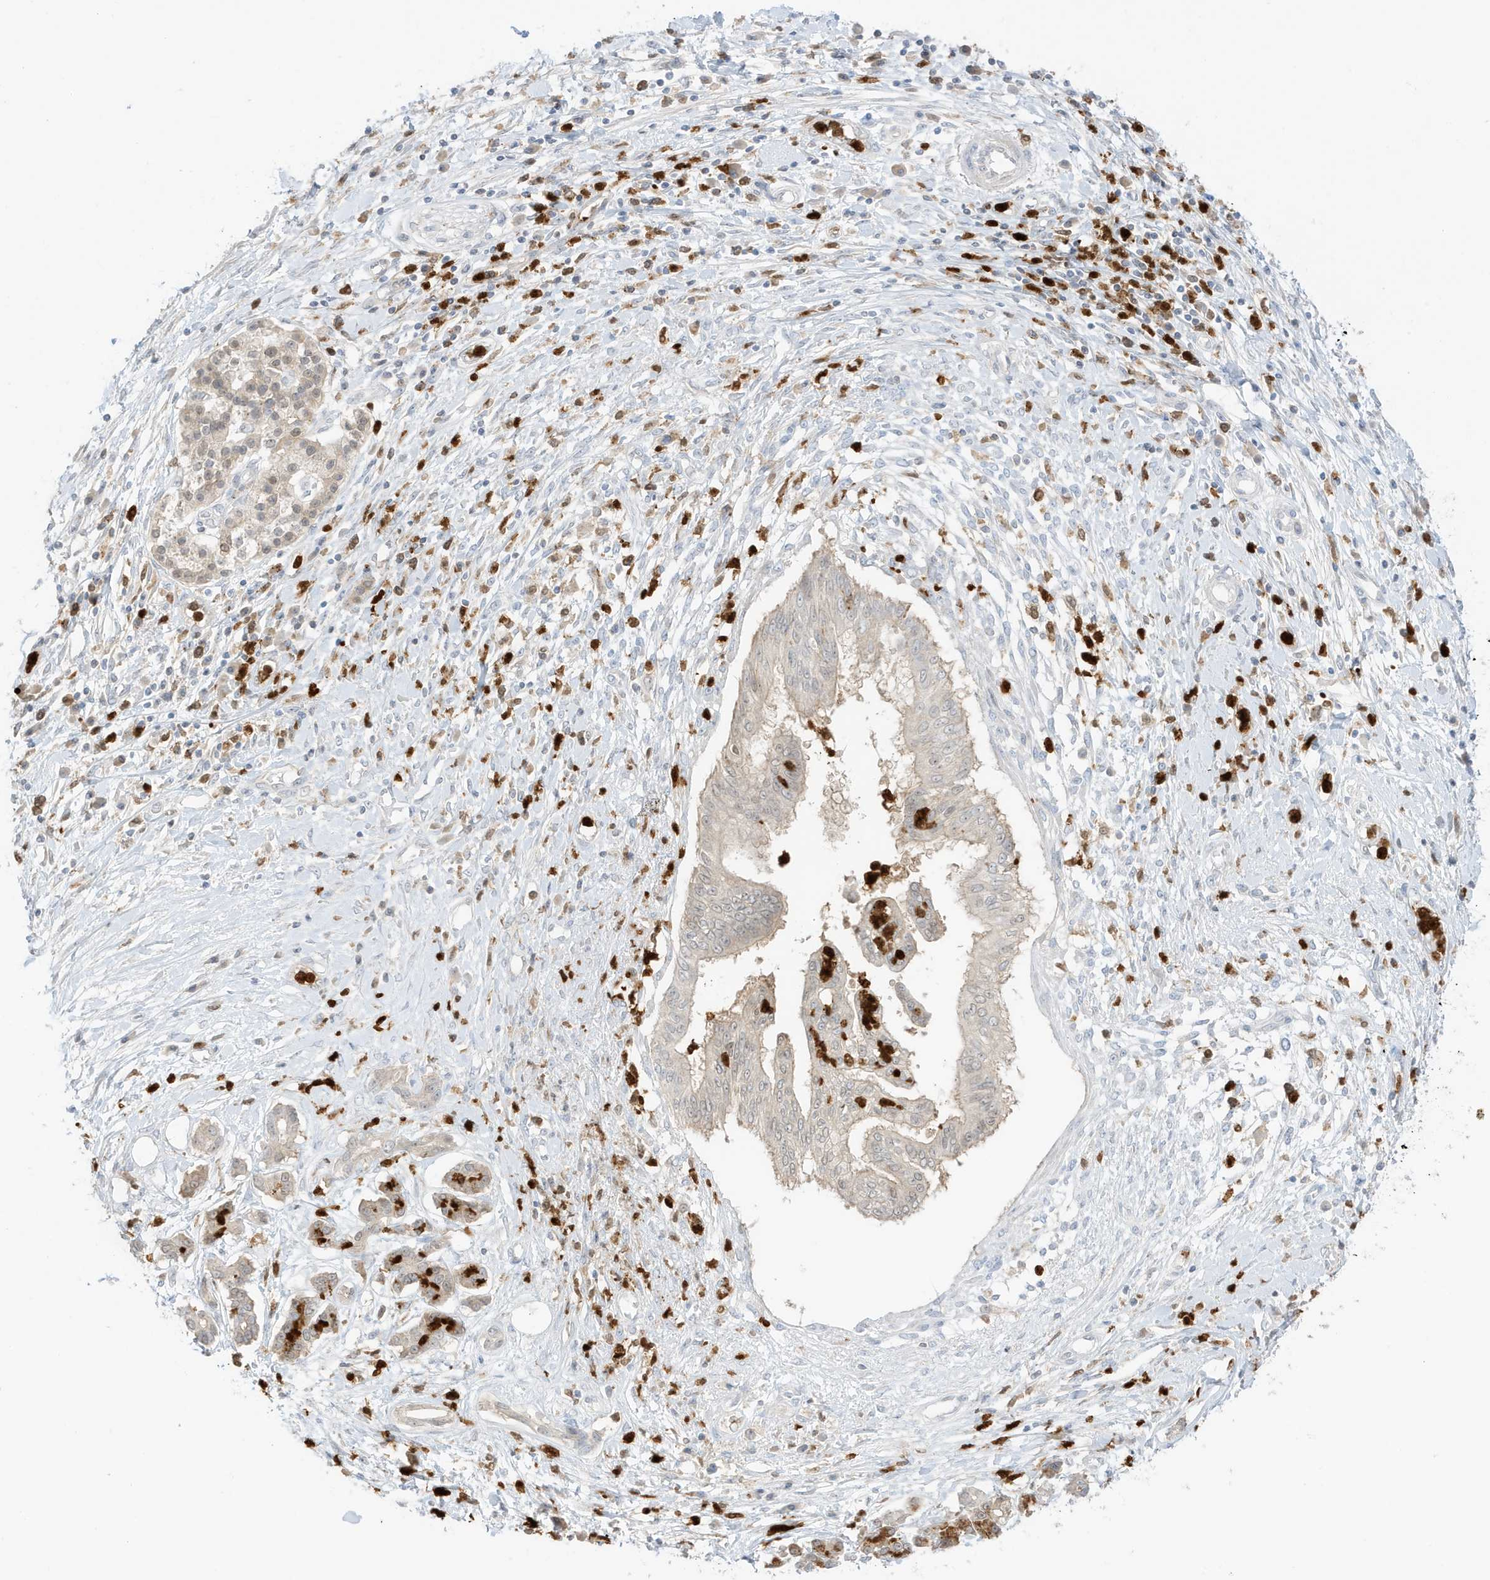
{"staining": {"intensity": "weak", "quantity": "<25%", "location": "cytoplasmic/membranous,nuclear"}, "tissue": "pancreatic cancer", "cell_type": "Tumor cells", "image_type": "cancer", "snomed": [{"axis": "morphology", "description": "Adenocarcinoma, NOS"}, {"axis": "topography", "description": "Pancreas"}], "caption": "DAB (3,3'-diaminobenzidine) immunohistochemical staining of human pancreatic cancer shows no significant positivity in tumor cells. The staining is performed using DAB (3,3'-diaminobenzidine) brown chromogen with nuclei counter-stained in using hematoxylin.", "gene": "GCA", "patient": {"sex": "female", "age": 56}}